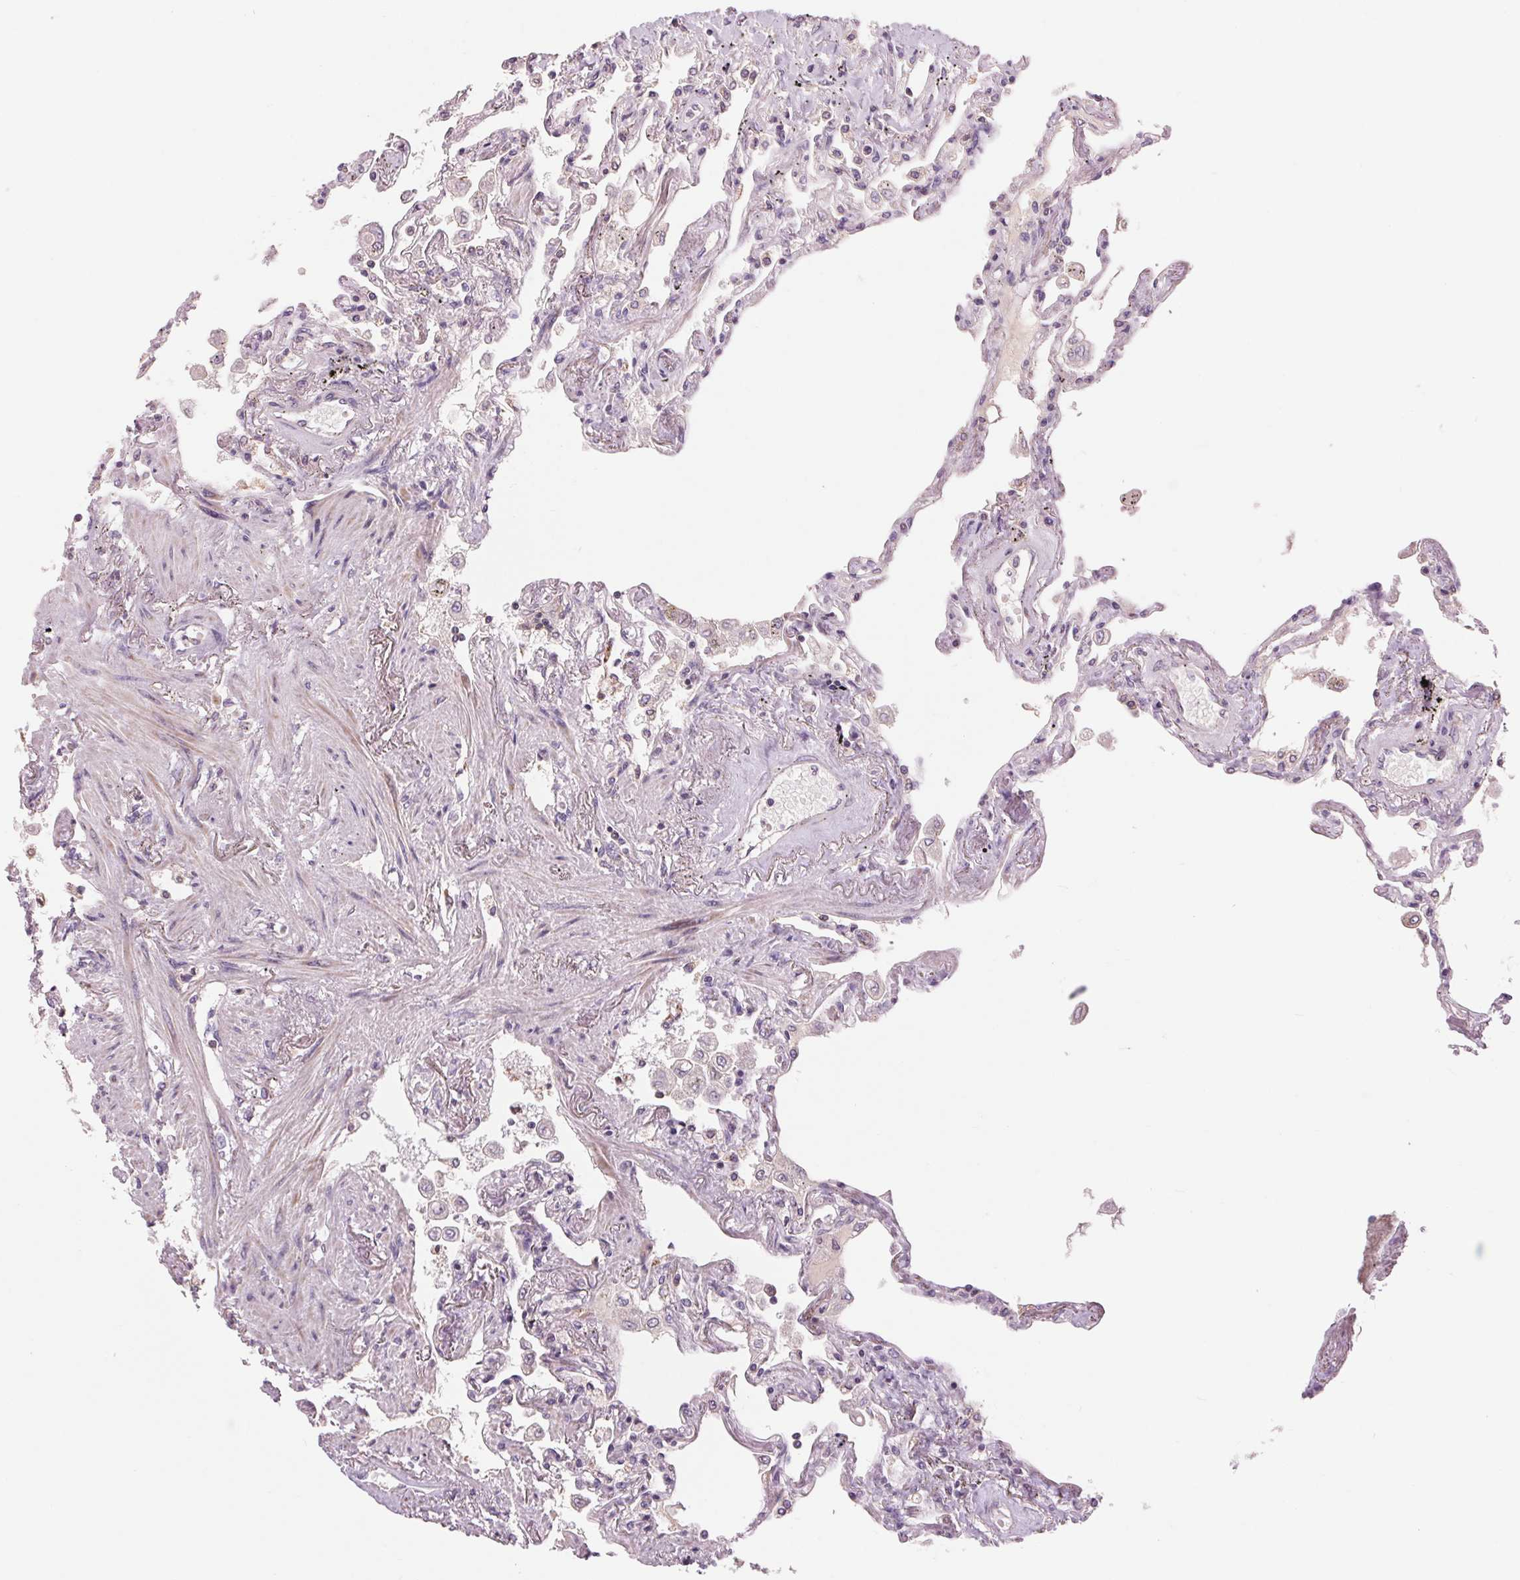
{"staining": {"intensity": "weak", "quantity": "<25%", "location": "cytoplasmic/membranous"}, "tissue": "lung", "cell_type": "Alveolar cells", "image_type": "normal", "snomed": [{"axis": "morphology", "description": "Normal tissue, NOS"}, {"axis": "morphology", "description": "Adenocarcinoma, NOS"}, {"axis": "topography", "description": "Cartilage tissue"}, {"axis": "topography", "description": "Lung"}], "caption": "The histopathology image reveals no staining of alveolar cells in normal lung. (DAB IHC, high magnification).", "gene": "COX6A1", "patient": {"sex": "female", "age": 67}}